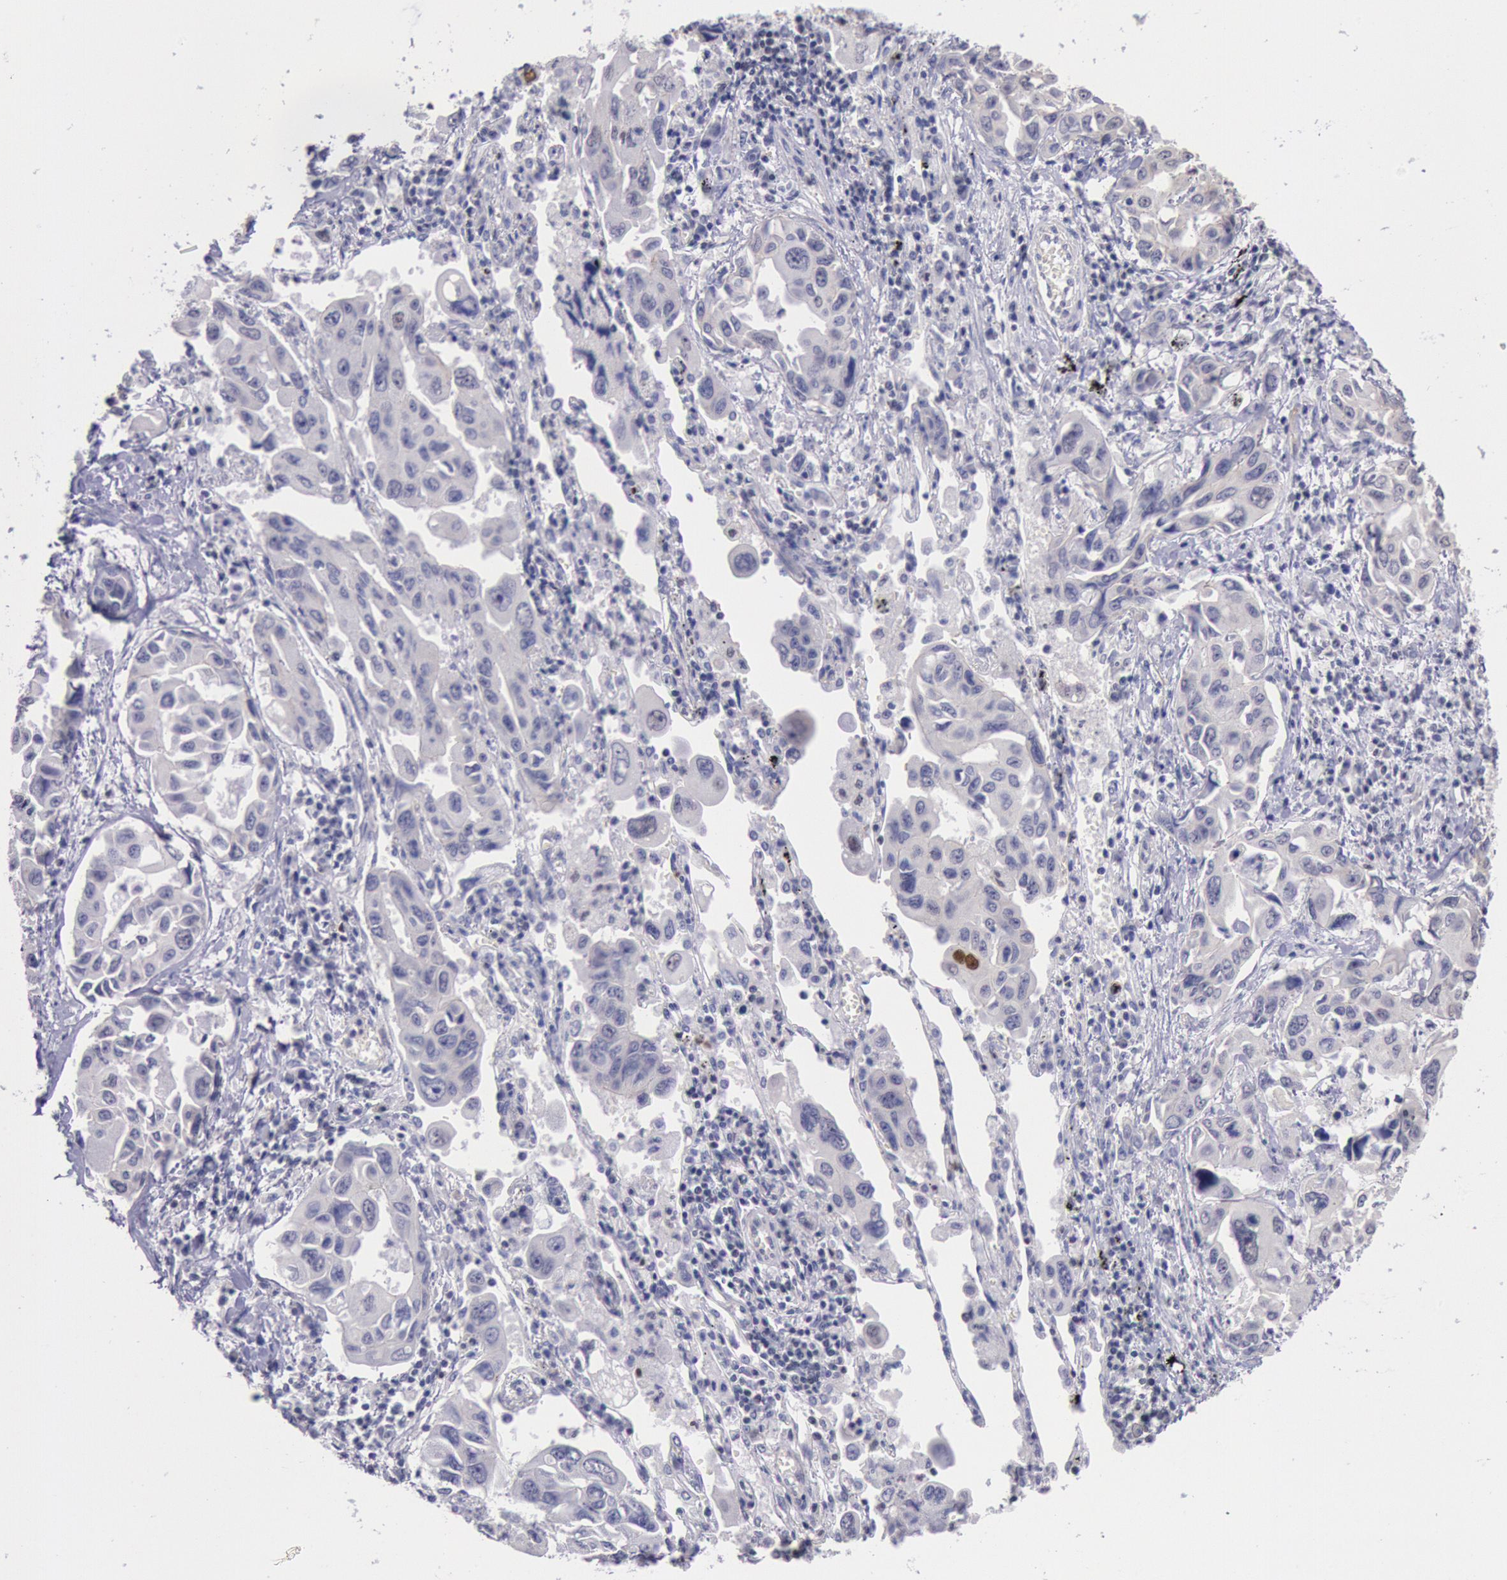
{"staining": {"intensity": "negative", "quantity": "none", "location": "none"}, "tissue": "lung cancer", "cell_type": "Tumor cells", "image_type": "cancer", "snomed": [{"axis": "morphology", "description": "Adenocarcinoma, NOS"}, {"axis": "topography", "description": "Lung"}], "caption": "Tumor cells show no significant protein staining in lung cancer.", "gene": "RPS6KA5", "patient": {"sex": "male", "age": 64}}